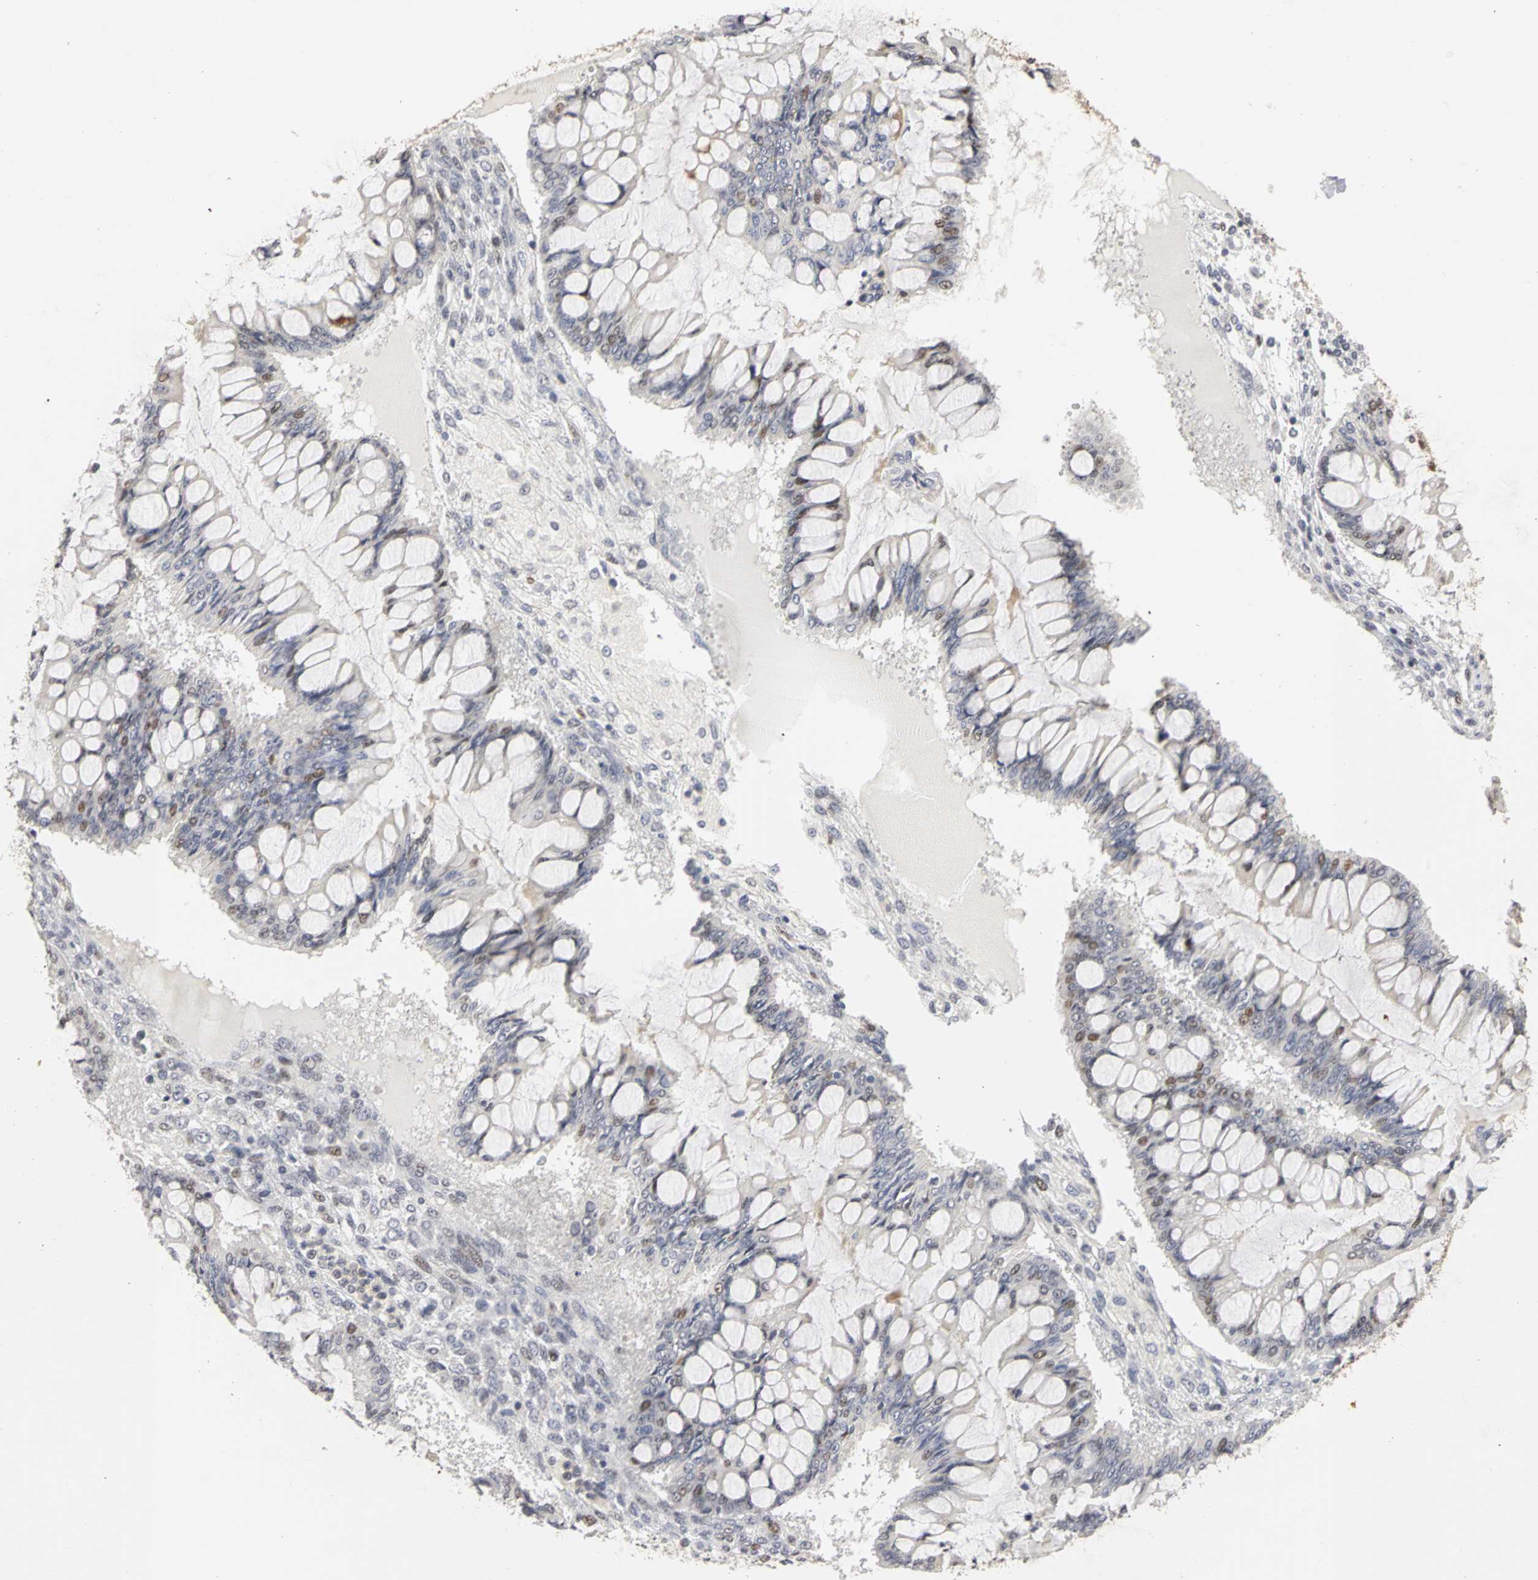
{"staining": {"intensity": "weak", "quantity": "<25%", "location": "nuclear"}, "tissue": "ovarian cancer", "cell_type": "Tumor cells", "image_type": "cancer", "snomed": [{"axis": "morphology", "description": "Cystadenocarcinoma, mucinous, NOS"}, {"axis": "topography", "description": "Ovary"}], "caption": "The IHC micrograph has no significant positivity in tumor cells of ovarian cancer tissue.", "gene": "MCM6", "patient": {"sex": "female", "age": 73}}